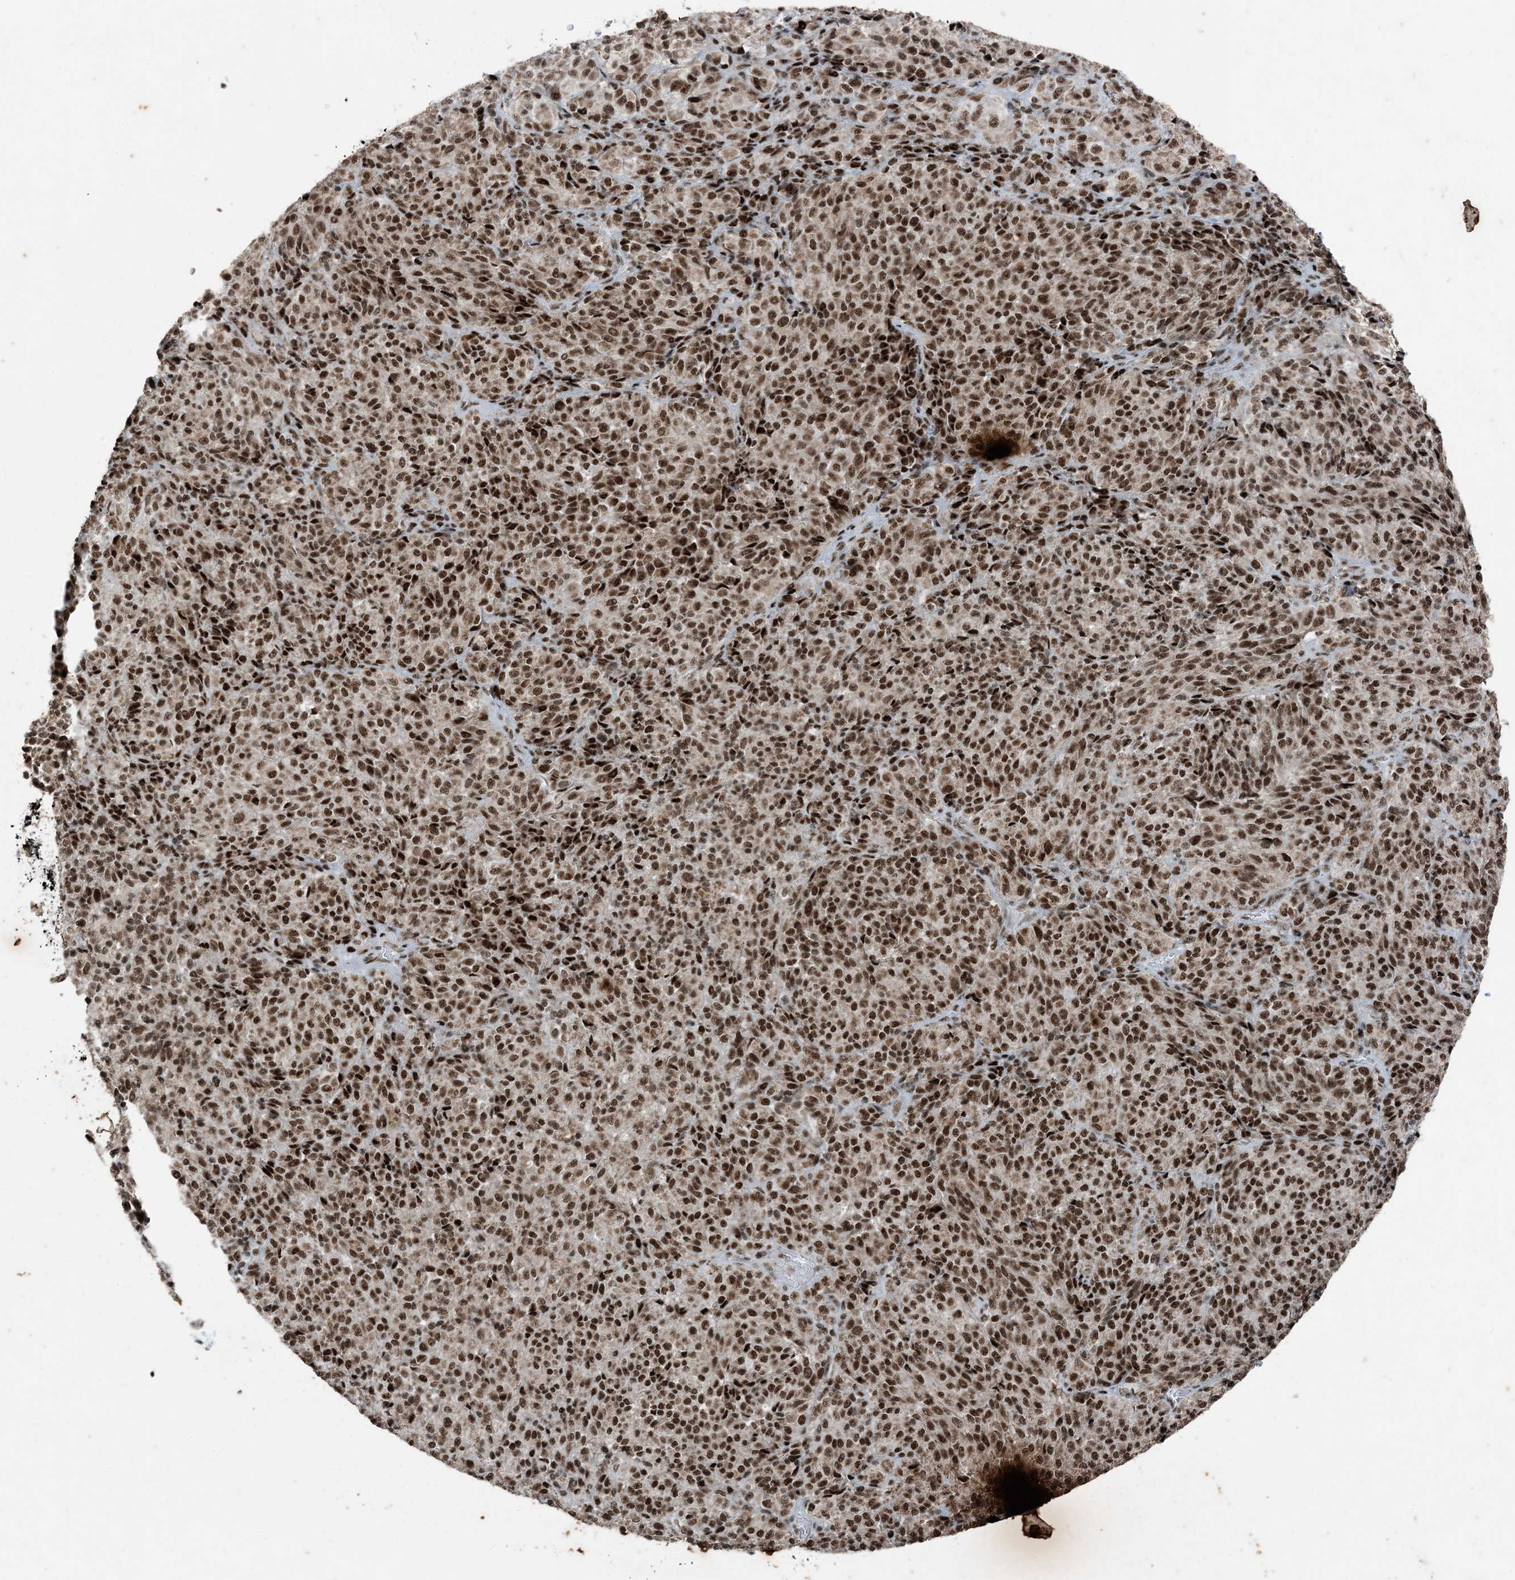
{"staining": {"intensity": "strong", "quantity": ">75%", "location": "nuclear"}, "tissue": "melanoma", "cell_type": "Tumor cells", "image_type": "cancer", "snomed": [{"axis": "morphology", "description": "Malignant melanoma, Metastatic site"}, {"axis": "topography", "description": "Brain"}], "caption": "Immunohistochemistry photomicrograph of neoplastic tissue: melanoma stained using immunohistochemistry reveals high levels of strong protein expression localized specifically in the nuclear of tumor cells, appearing as a nuclear brown color.", "gene": "TADA2B", "patient": {"sex": "female", "age": 56}}